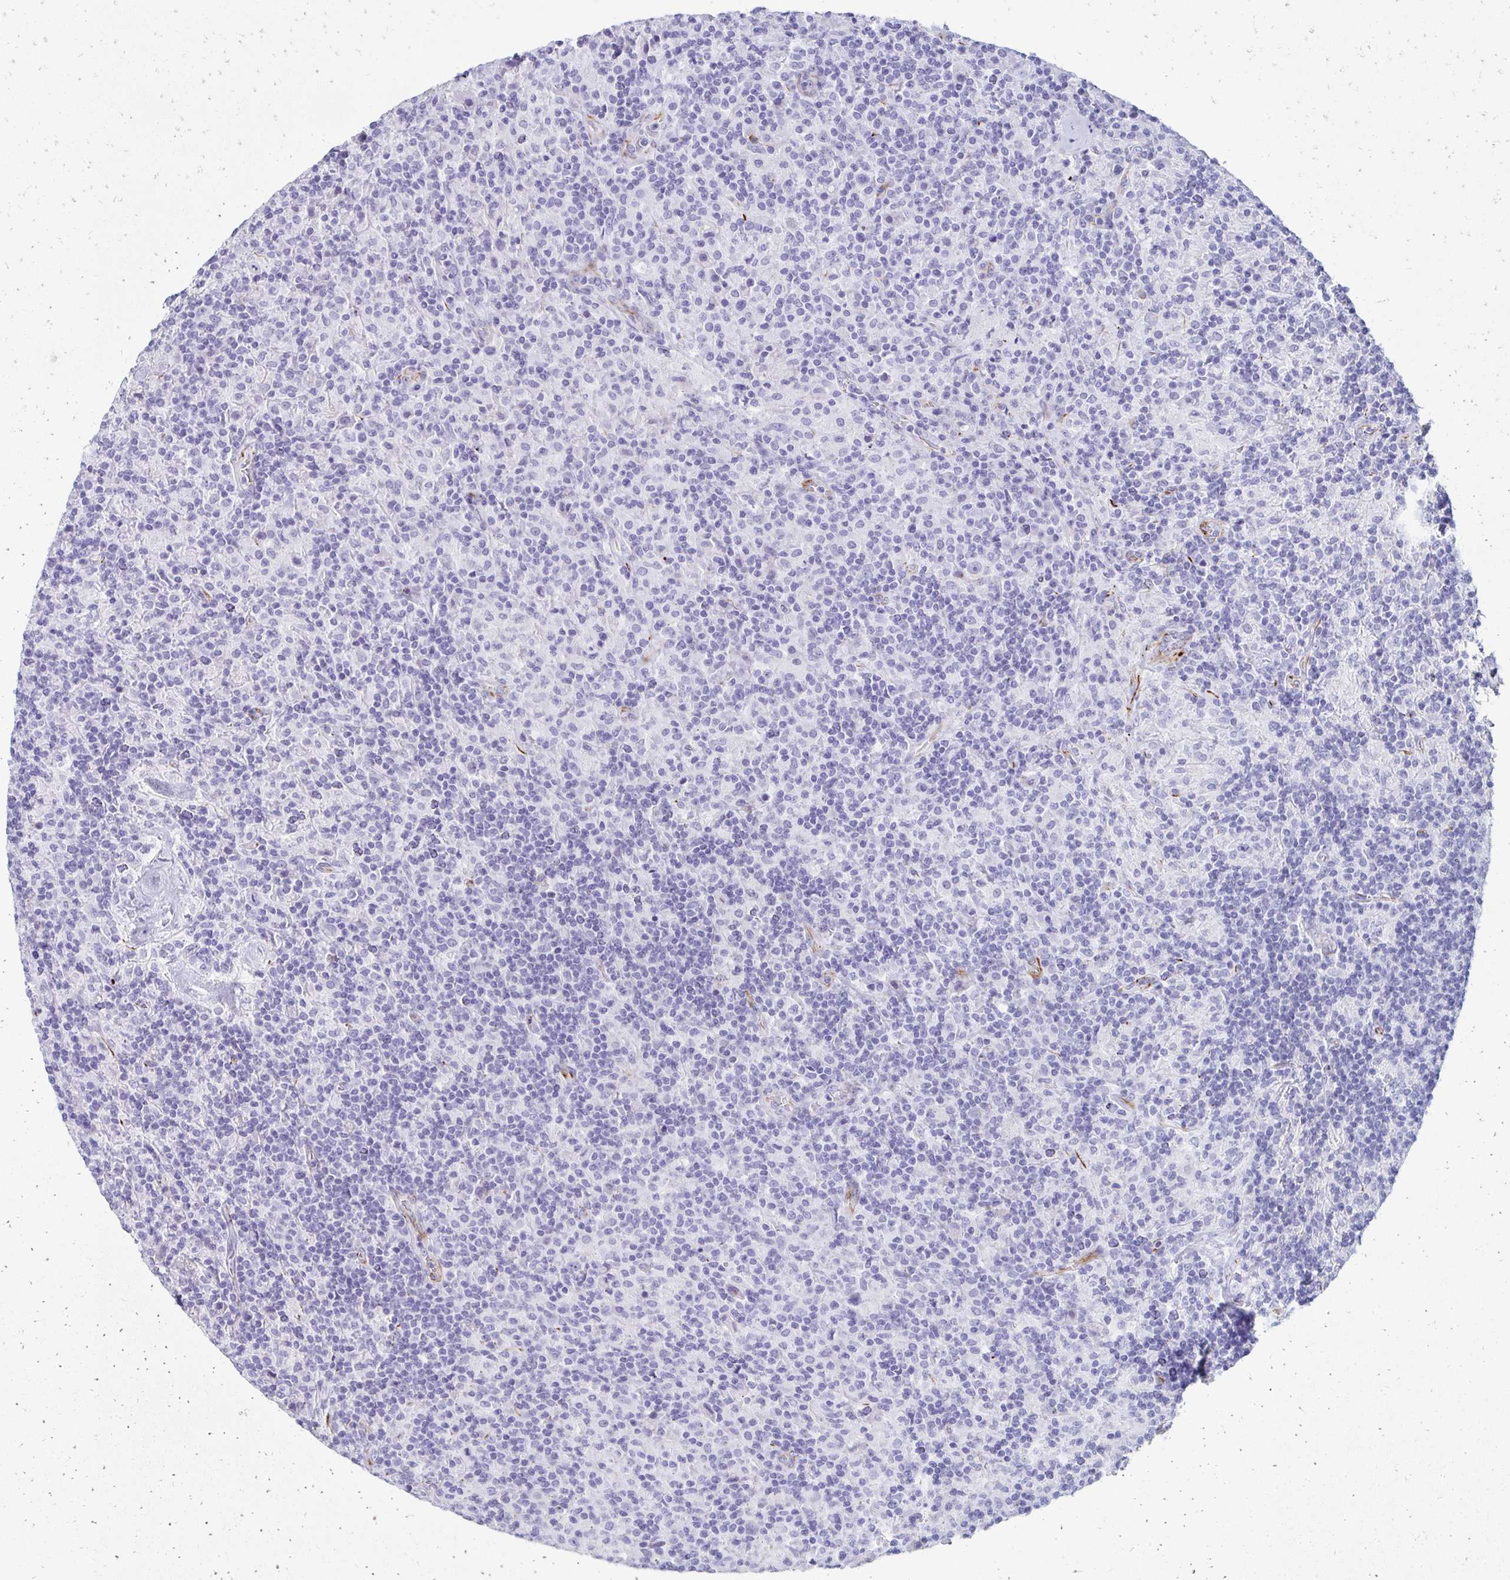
{"staining": {"intensity": "negative", "quantity": "none", "location": "none"}, "tissue": "lymphoma", "cell_type": "Tumor cells", "image_type": "cancer", "snomed": [{"axis": "morphology", "description": "Hodgkin's disease, NOS"}, {"axis": "topography", "description": "Lymph node"}], "caption": "Immunohistochemistry of lymphoma exhibits no staining in tumor cells.", "gene": "TMEM54", "patient": {"sex": "male", "age": 70}}